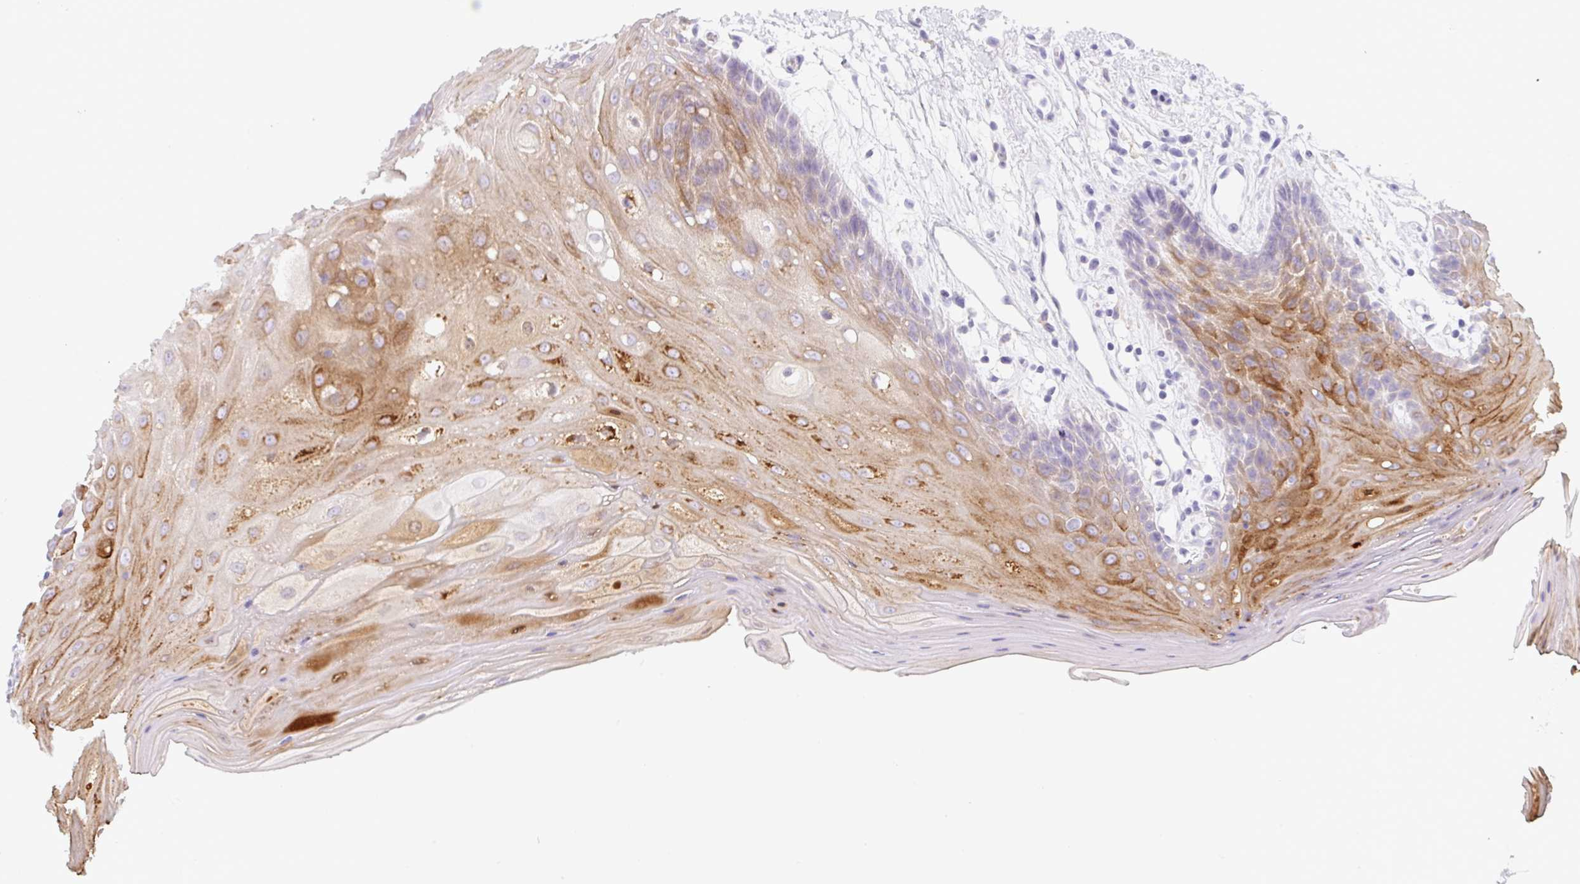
{"staining": {"intensity": "strong", "quantity": "25%-75%", "location": "cytoplasmic/membranous"}, "tissue": "oral mucosa", "cell_type": "Squamous epithelial cells", "image_type": "normal", "snomed": [{"axis": "morphology", "description": "Normal tissue, NOS"}, {"axis": "topography", "description": "Oral tissue"}, {"axis": "topography", "description": "Tounge, NOS"}], "caption": "This photomicrograph shows immunohistochemistry staining of normal oral mucosa, with high strong cytoplasmic/membranous expression in about 25%-75% of squamous epithelial cells.", "gene": "KLK8", "patient": {"sex": "female", "age": 59}}